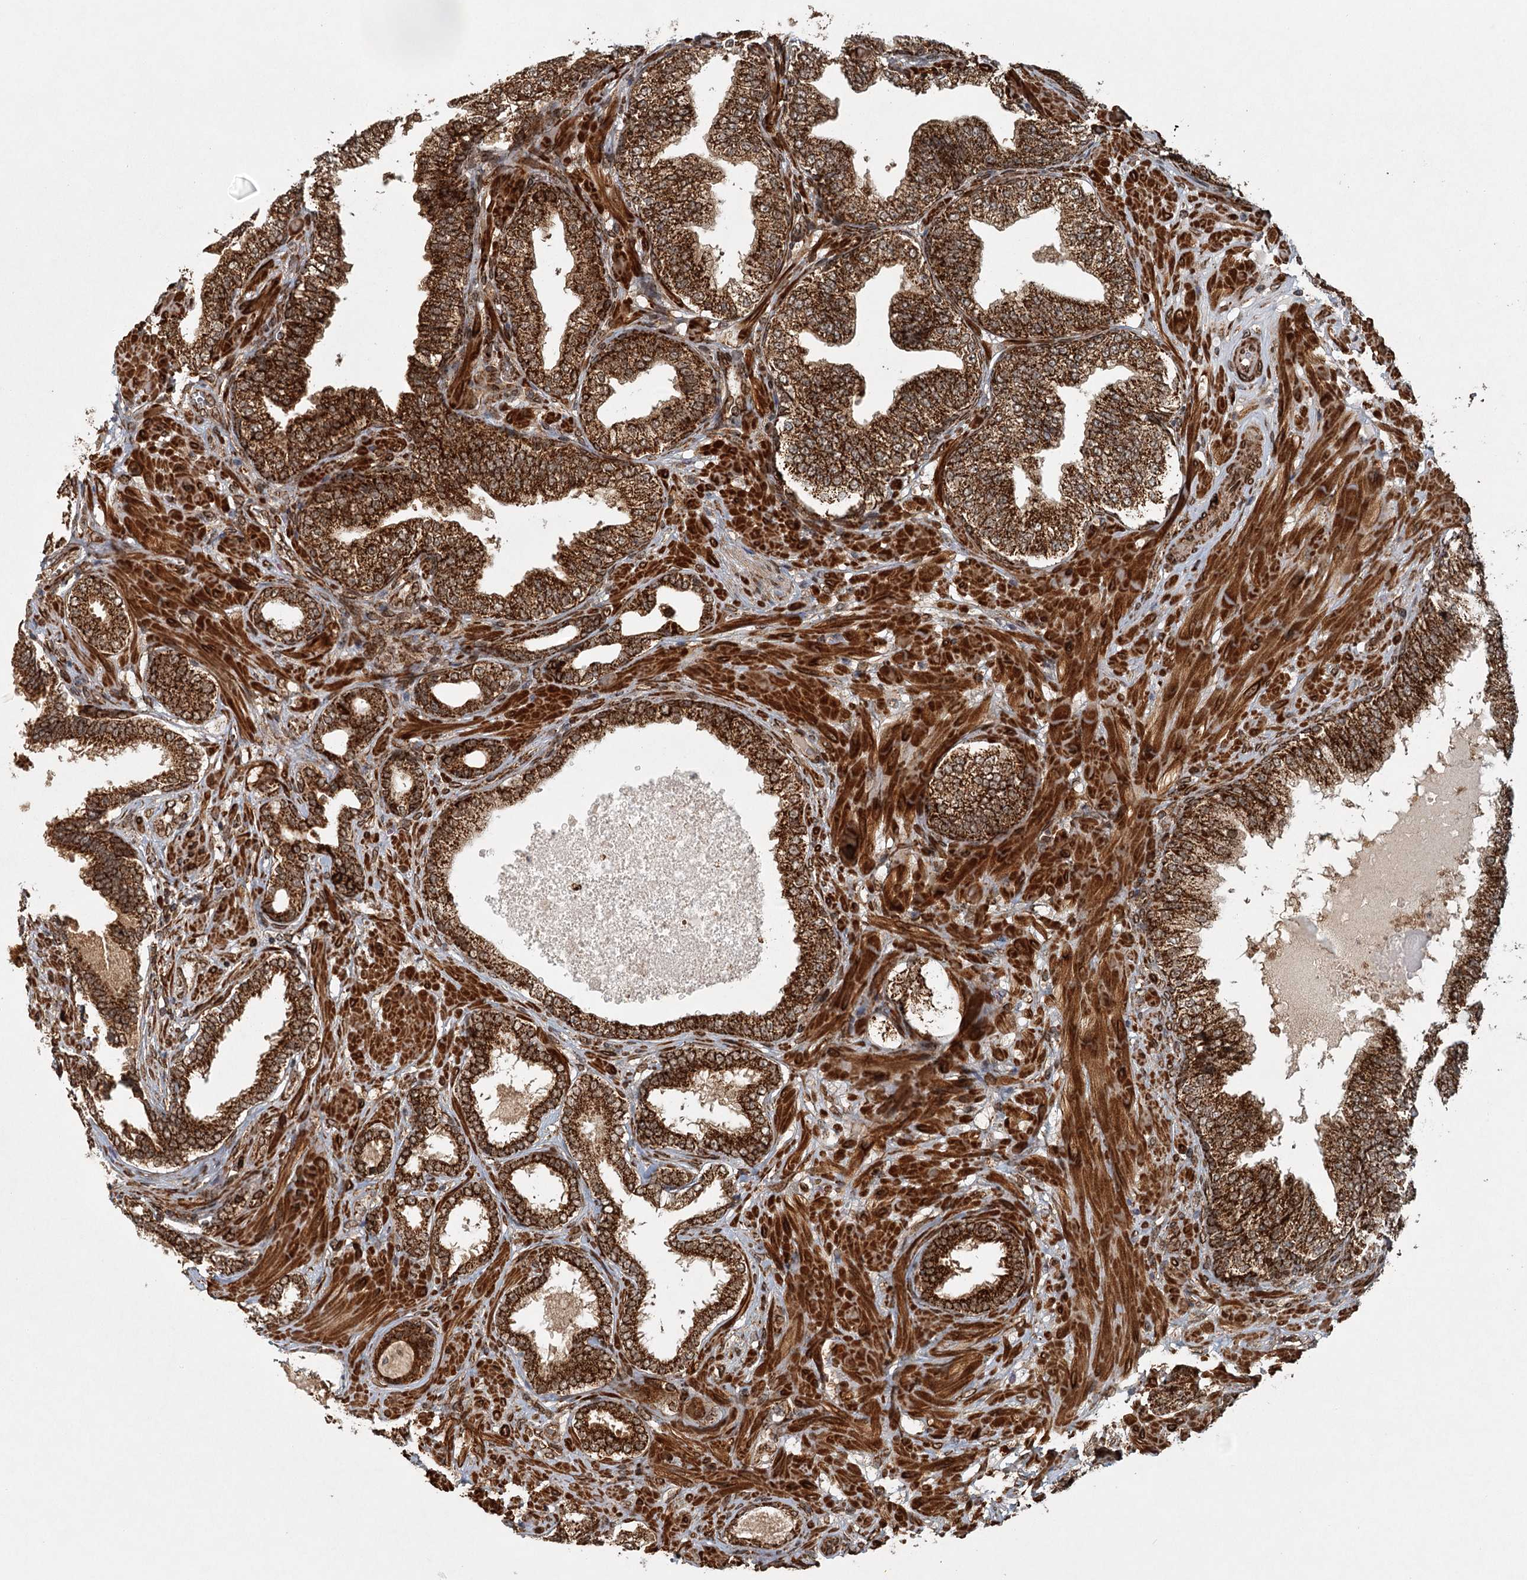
{"staining": {"intensity": "moderate", "quantity": ">75%", "location": "cytoplasmic/membranous"}, "tissue": "prostate cancer", "cell_type": "Tumor cells", "image_type": "cancer", "snomed": [{"axis": "morphology", "description": "Adenocarcinoma, High grade"}, {"axis": "topography", "description": "Prostate"}], "caption": "This image shows IHC staining of human prostate cancer, with medium moderate cytoplasmic/membranous staining in about >75% of tumor cells.", "gene": "BCKDHA", "patient": {"sex": "male", "age": 59}}